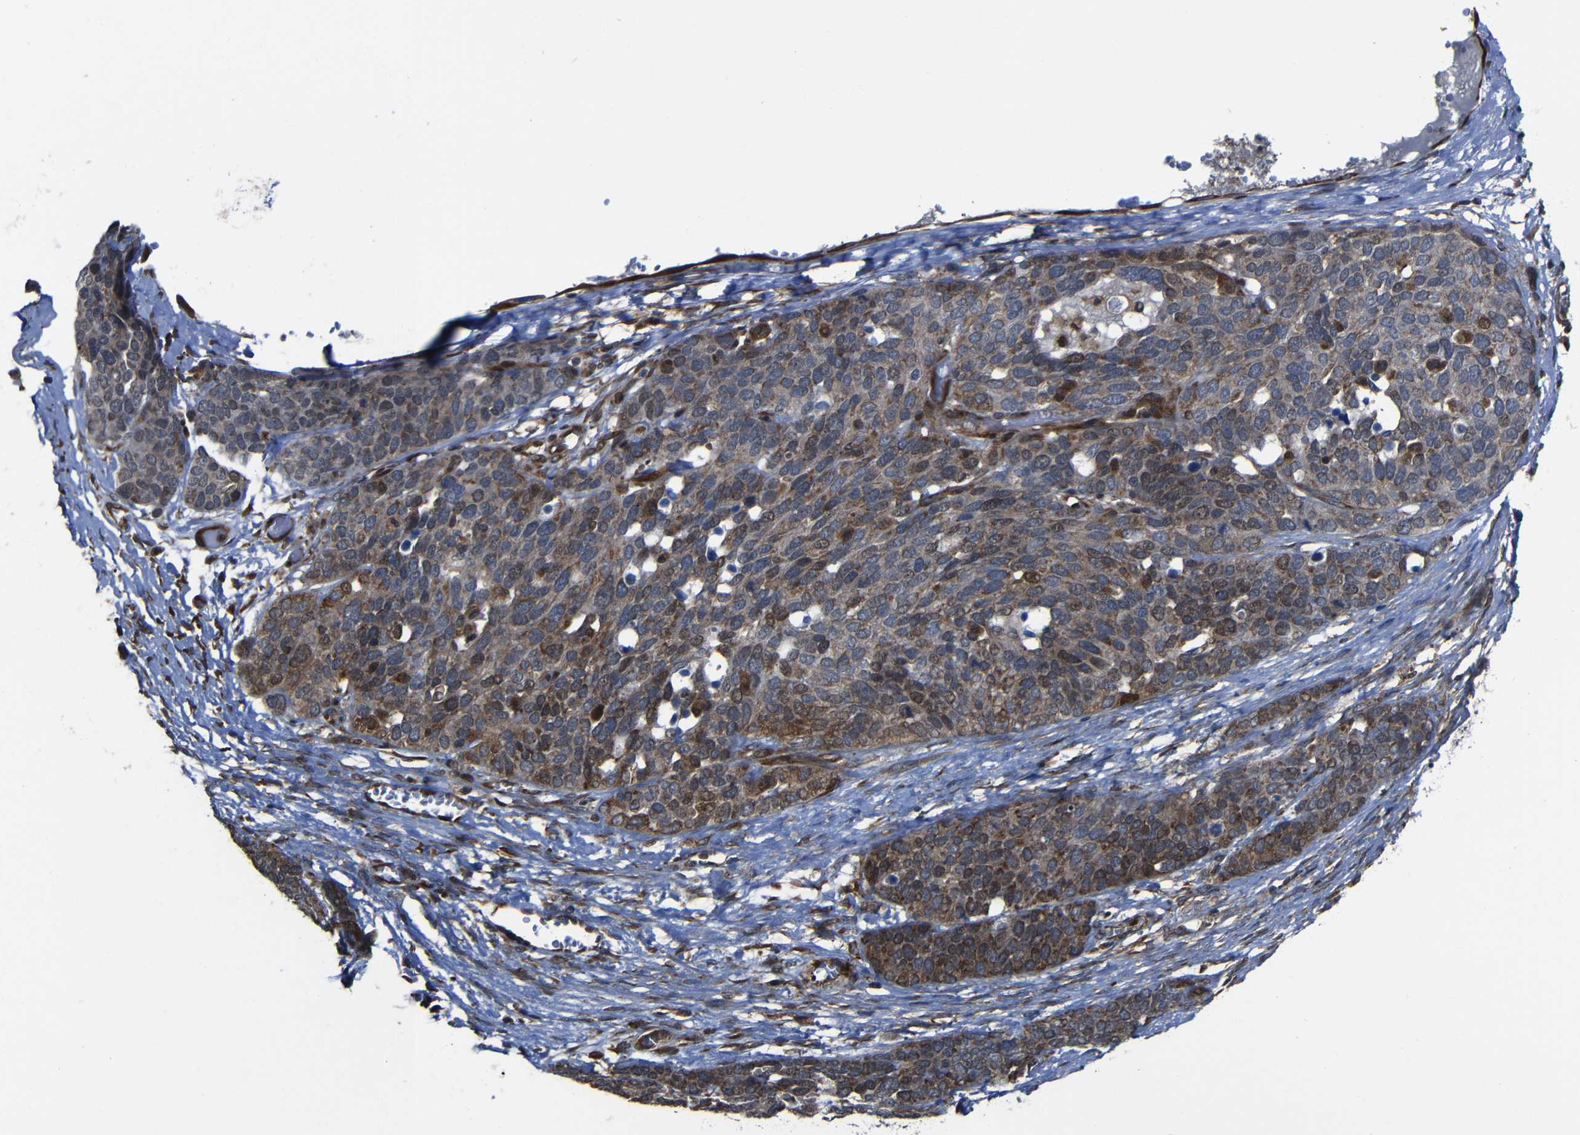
{"staining": {"intensity": "moderate", "quantity": ">75%", "location": "cytoplasmic/membranous"}, "tissue": "ovarian cancer", "cell_type": "Tumor cells", "image_type": "cancer", "snomed": [{"axis": "morphology", "description": "Cystadenocarcinoma, serous, NOS"}, {"axis": "topography", "description": "Ovary"}], "caption": "Ovarian cancer tissue exhibits moderate cytoplasmic/membranous staining in about >75% of tumor cells, visualized by immunohistochemistry.", "gene": "KIAA0513", "patient": {"sex": "female", "age": 44}}